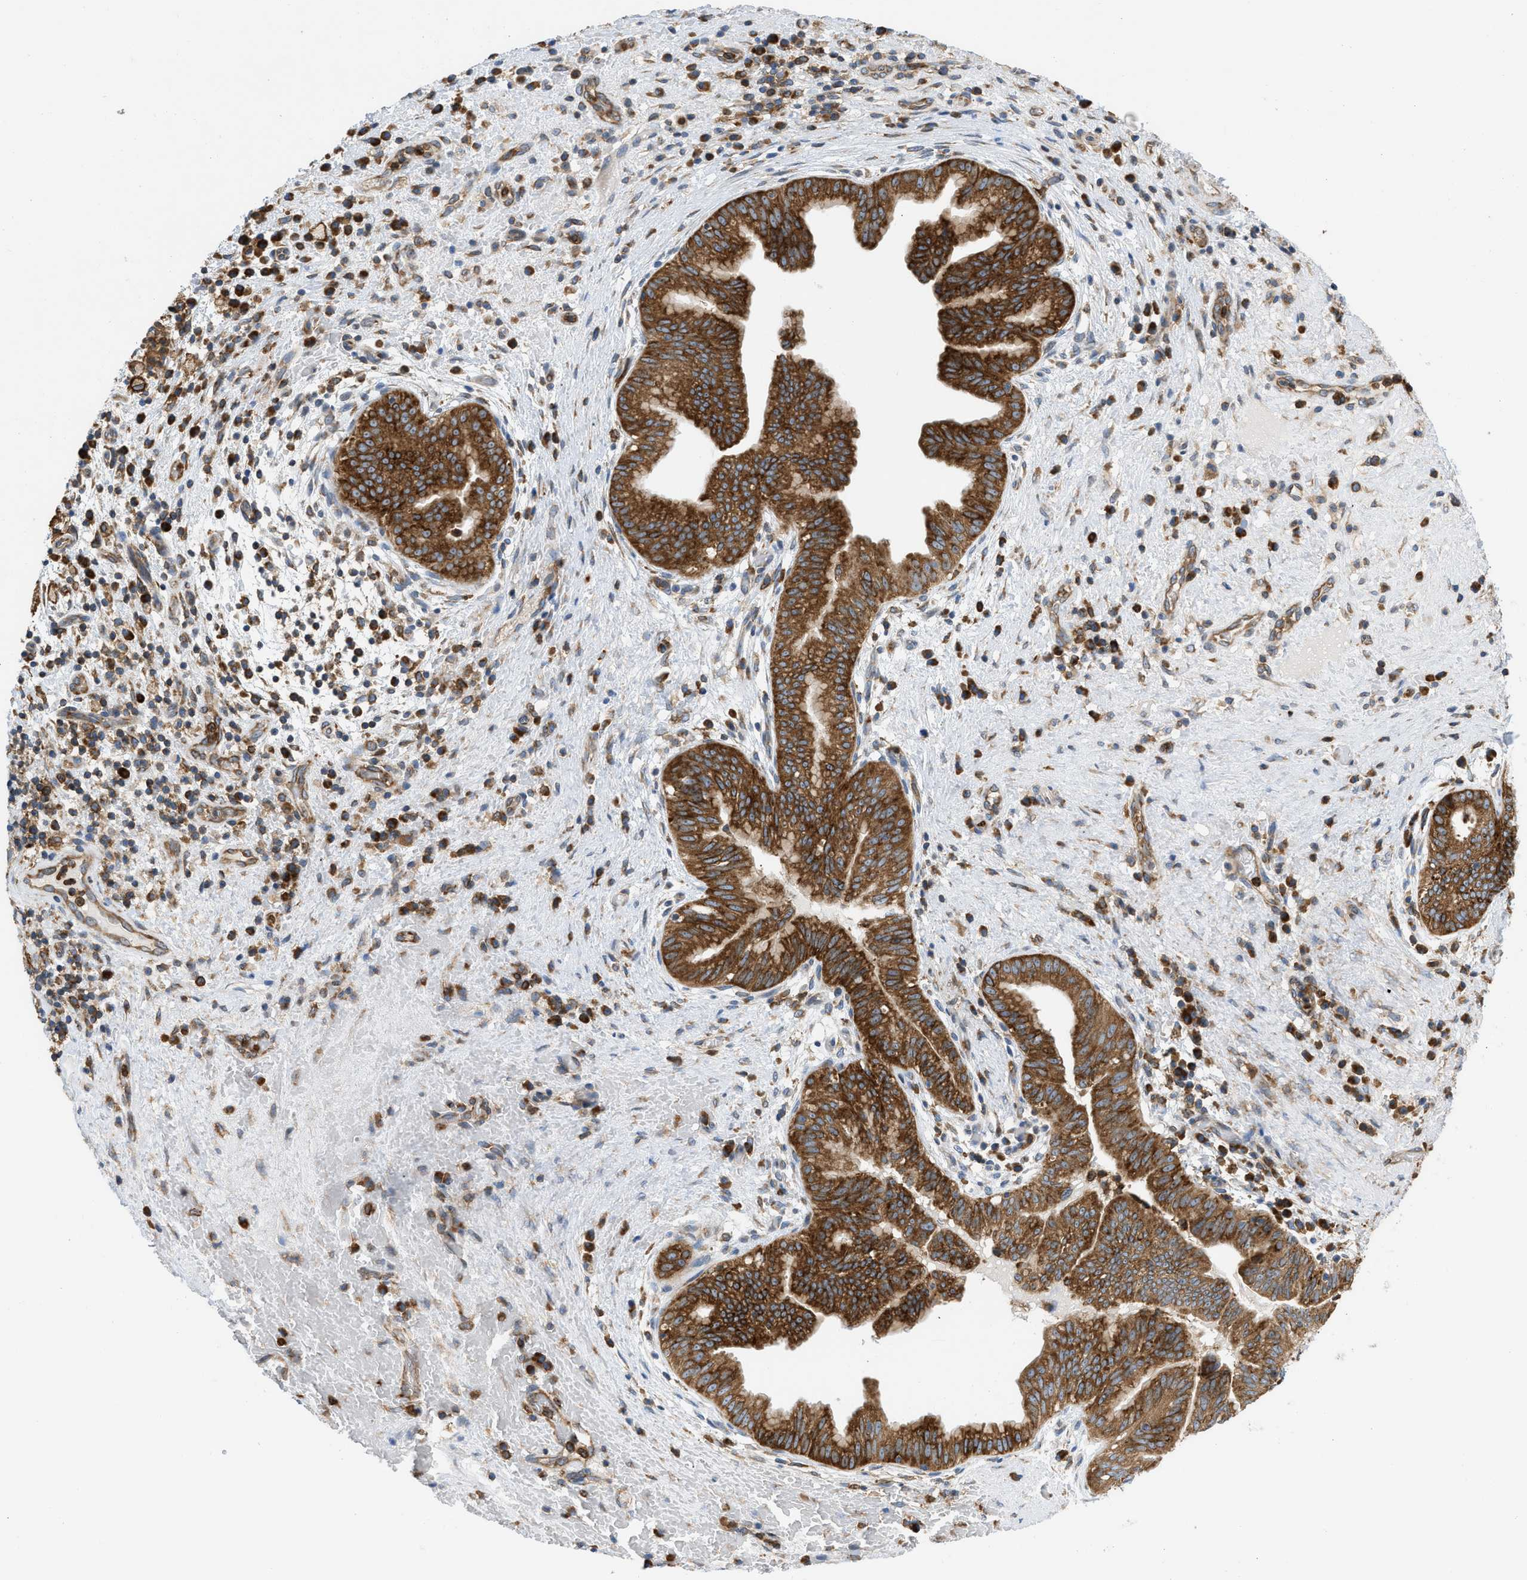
{"staining": {"intensity": "strong", "quantity": ">75%", "location": "cytoplasmic/membranous"}, "tissue": "liver cancer", "cell_type": "Tumor cells", "image_type": "cancer", "snomed": [{"axis": "morphology", "description": "Cholangiocarcinoma"}, {"axis": "topography", "description": "Liver"}], "caption": "The micrograph reveals immunohistochemical staining of liver cholangiocarcinoma. There is strong cytoplasmic/membranous staining is seen in about >75% of tumor cells.", "gene": "GPAT4", "patient": {"sex": "female", "age": 38}}